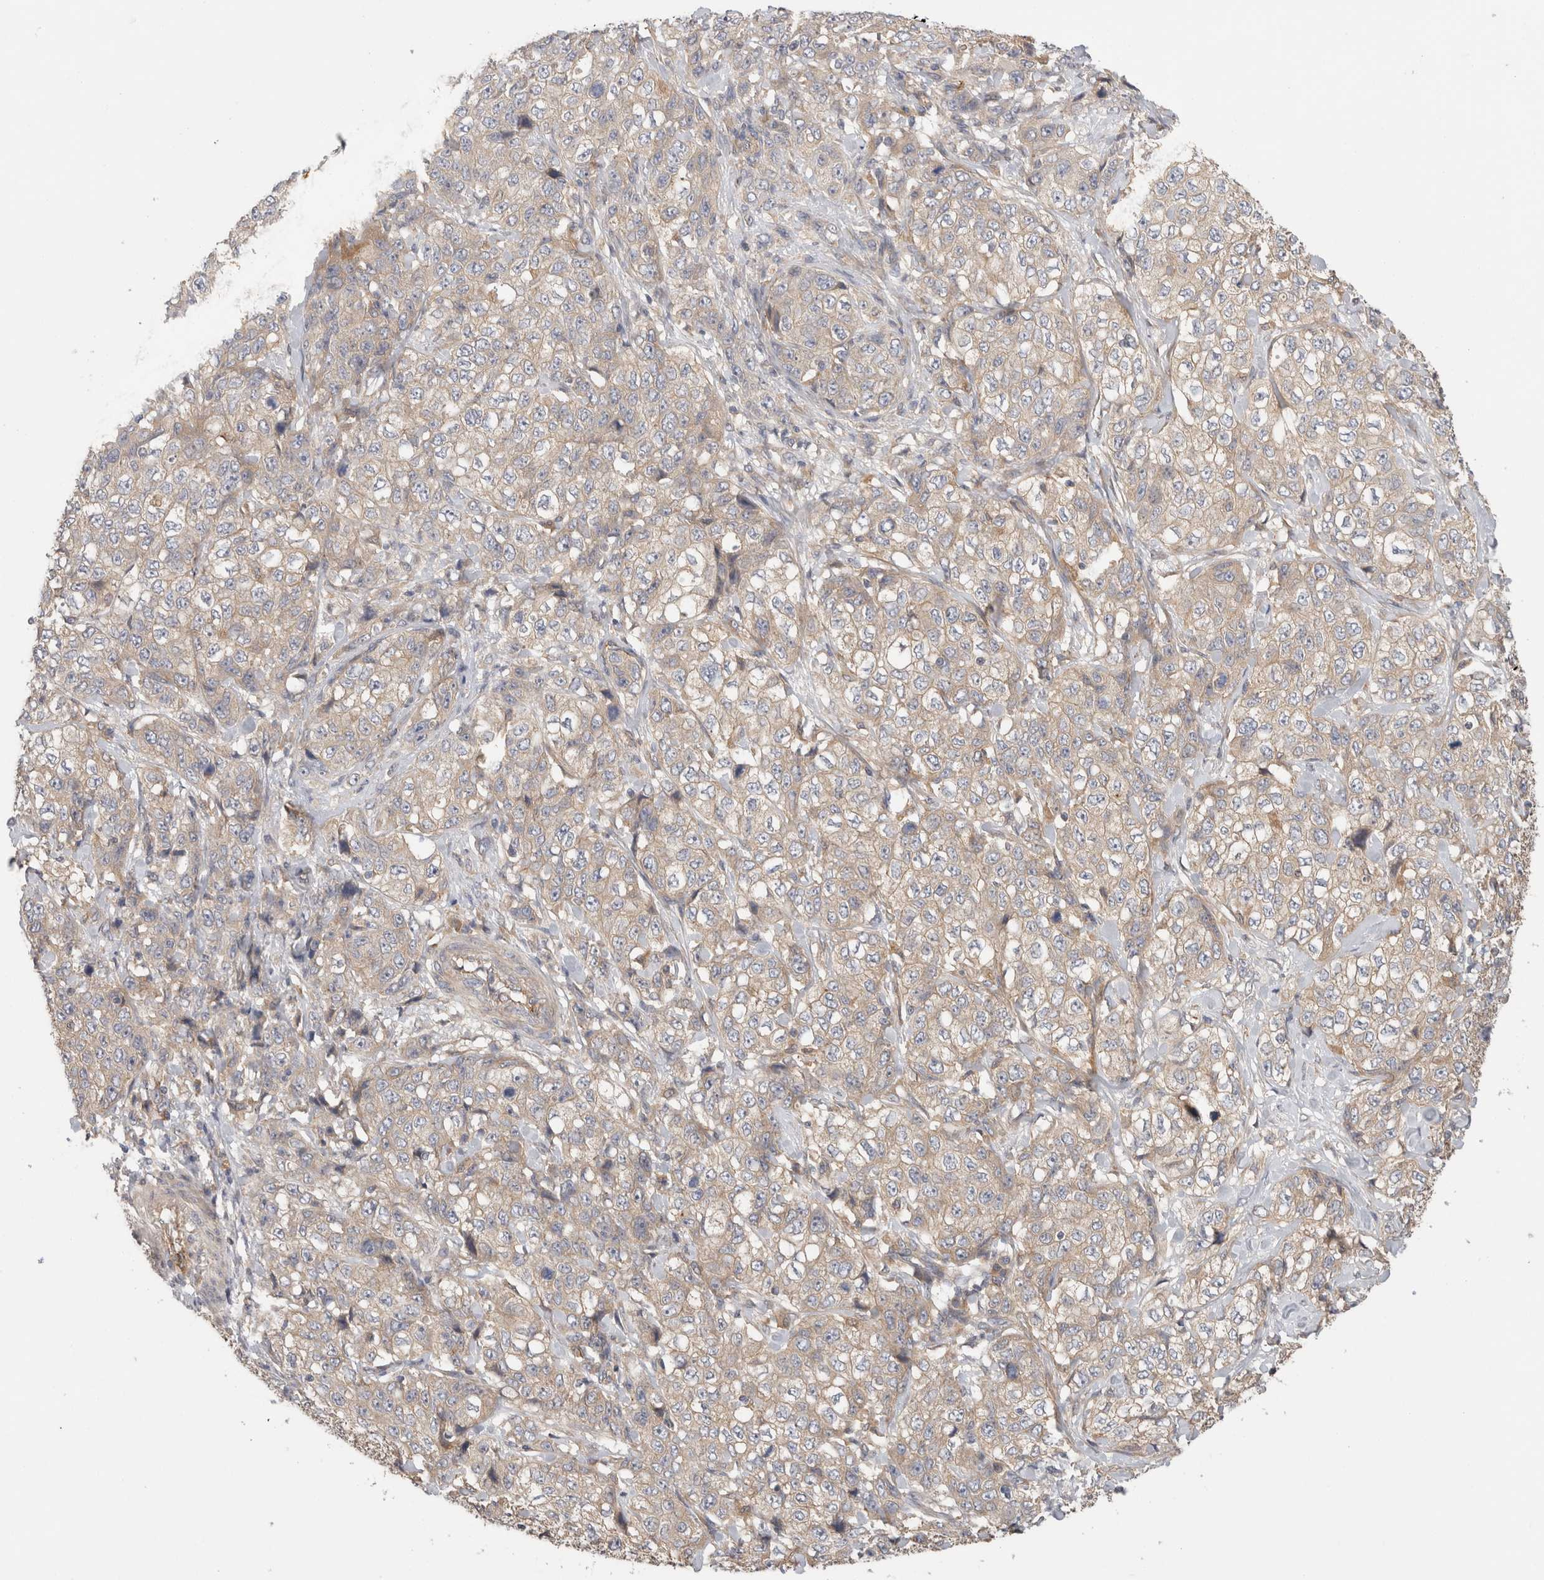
{"staining": {"intensity": "weak", "quantity": ">75%", "location": "cytoplasmic/membranous"}, "tissue": "stomach cancer", "cell_type": "Tumor cells", "image_type": "cancer", "snomed": [{"axis": "morphology", "description": "Adenocarcinoma, NOS"}, {"axis": "topography", "description": "Stomach"}], "caption": "Approximately >75% of tumor cells in human stomach cancer (adenocarcinoma) demonstrate weak cytoplasmic/membranous protein expression as visualized by brown immunohistochemical staining.", "gene": "SGK3", "patient": {"sex": "male", "age": 48}}